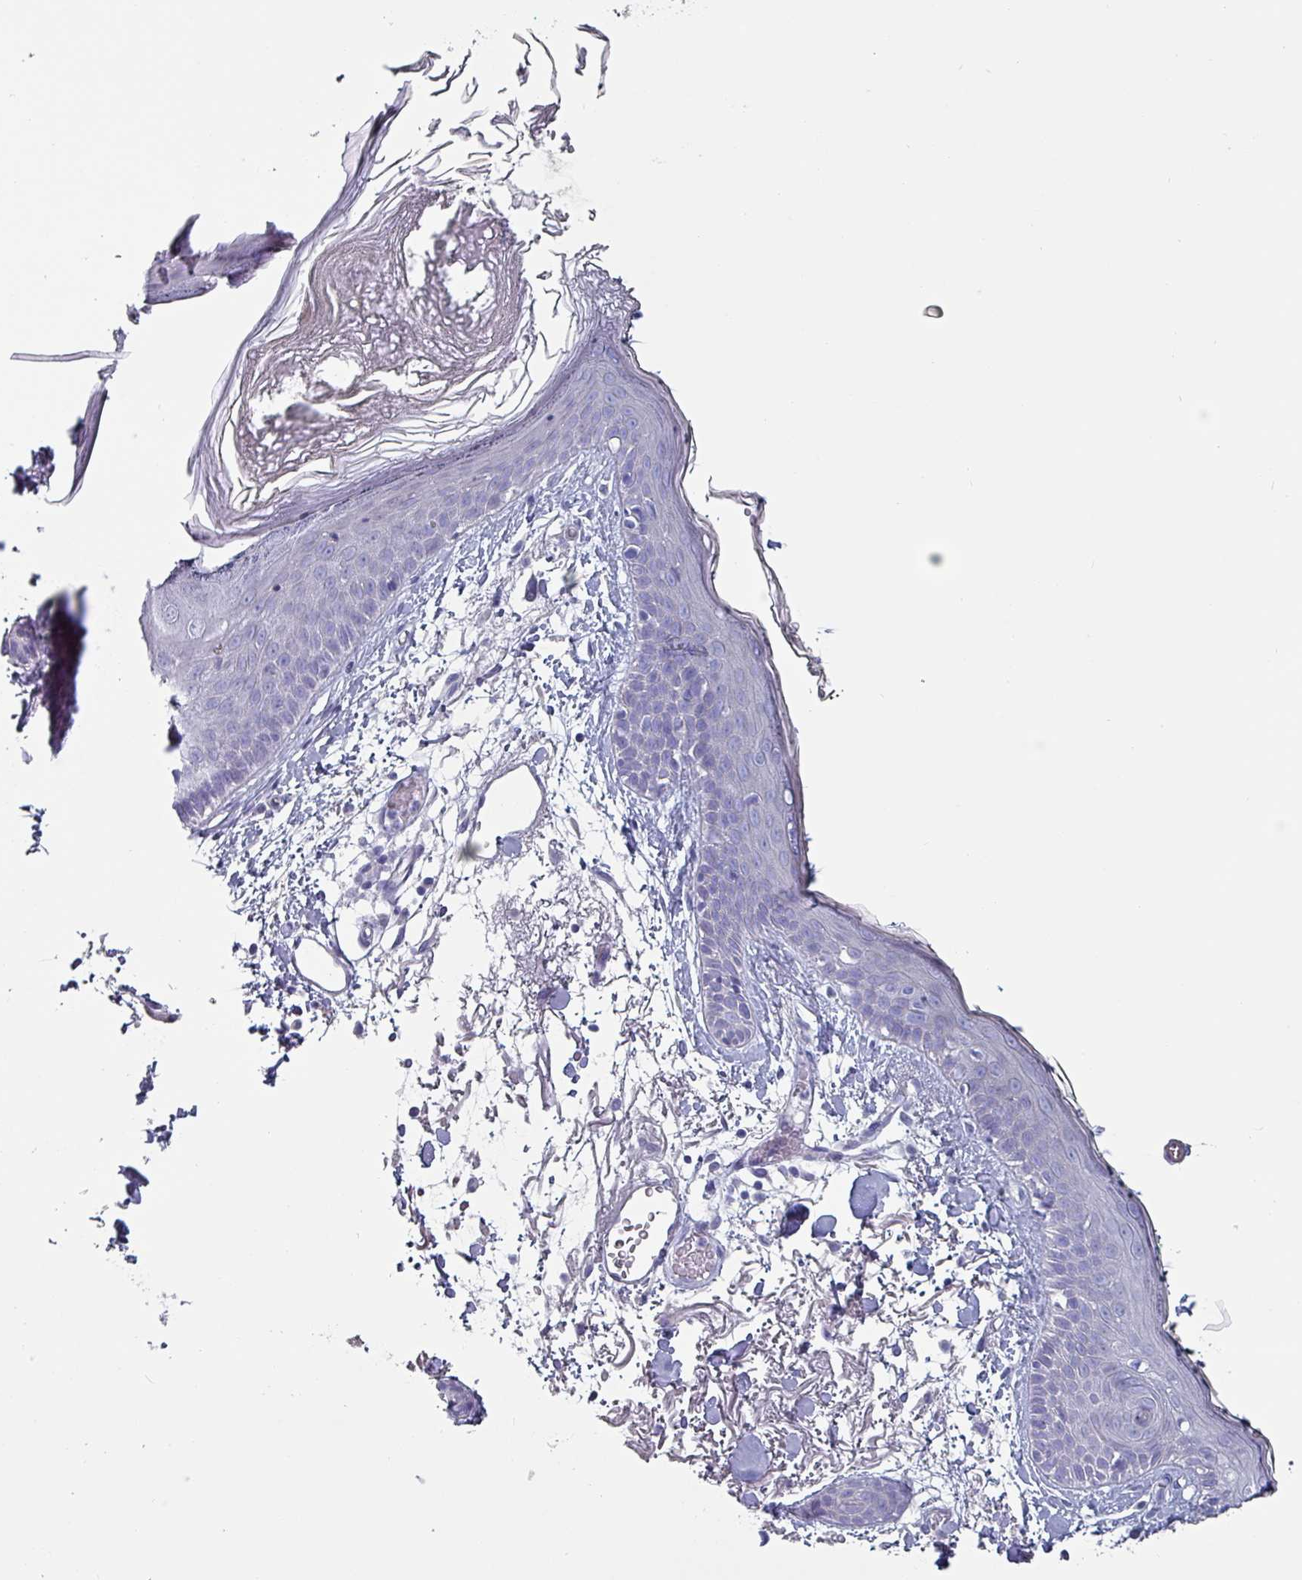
{"staining": {"intensity": "negative", "quantity": "none", "location": "none"}, "tissue": "skin", "cell_type": "Fibroblasts", "image_type": "normal", "snomed": [{"axis": "morphology", "description": "Normal tissue, NOS"}, {"axis": "topography", "description": "Skin"}], "caption": "Immunohistochemistry (IHC) histopathology image of benign skin stained for a protein (brown), which exhibits no expression in fibroblasts.", "gene": "INS", "patient": {"sex": "male", "age": 79}}